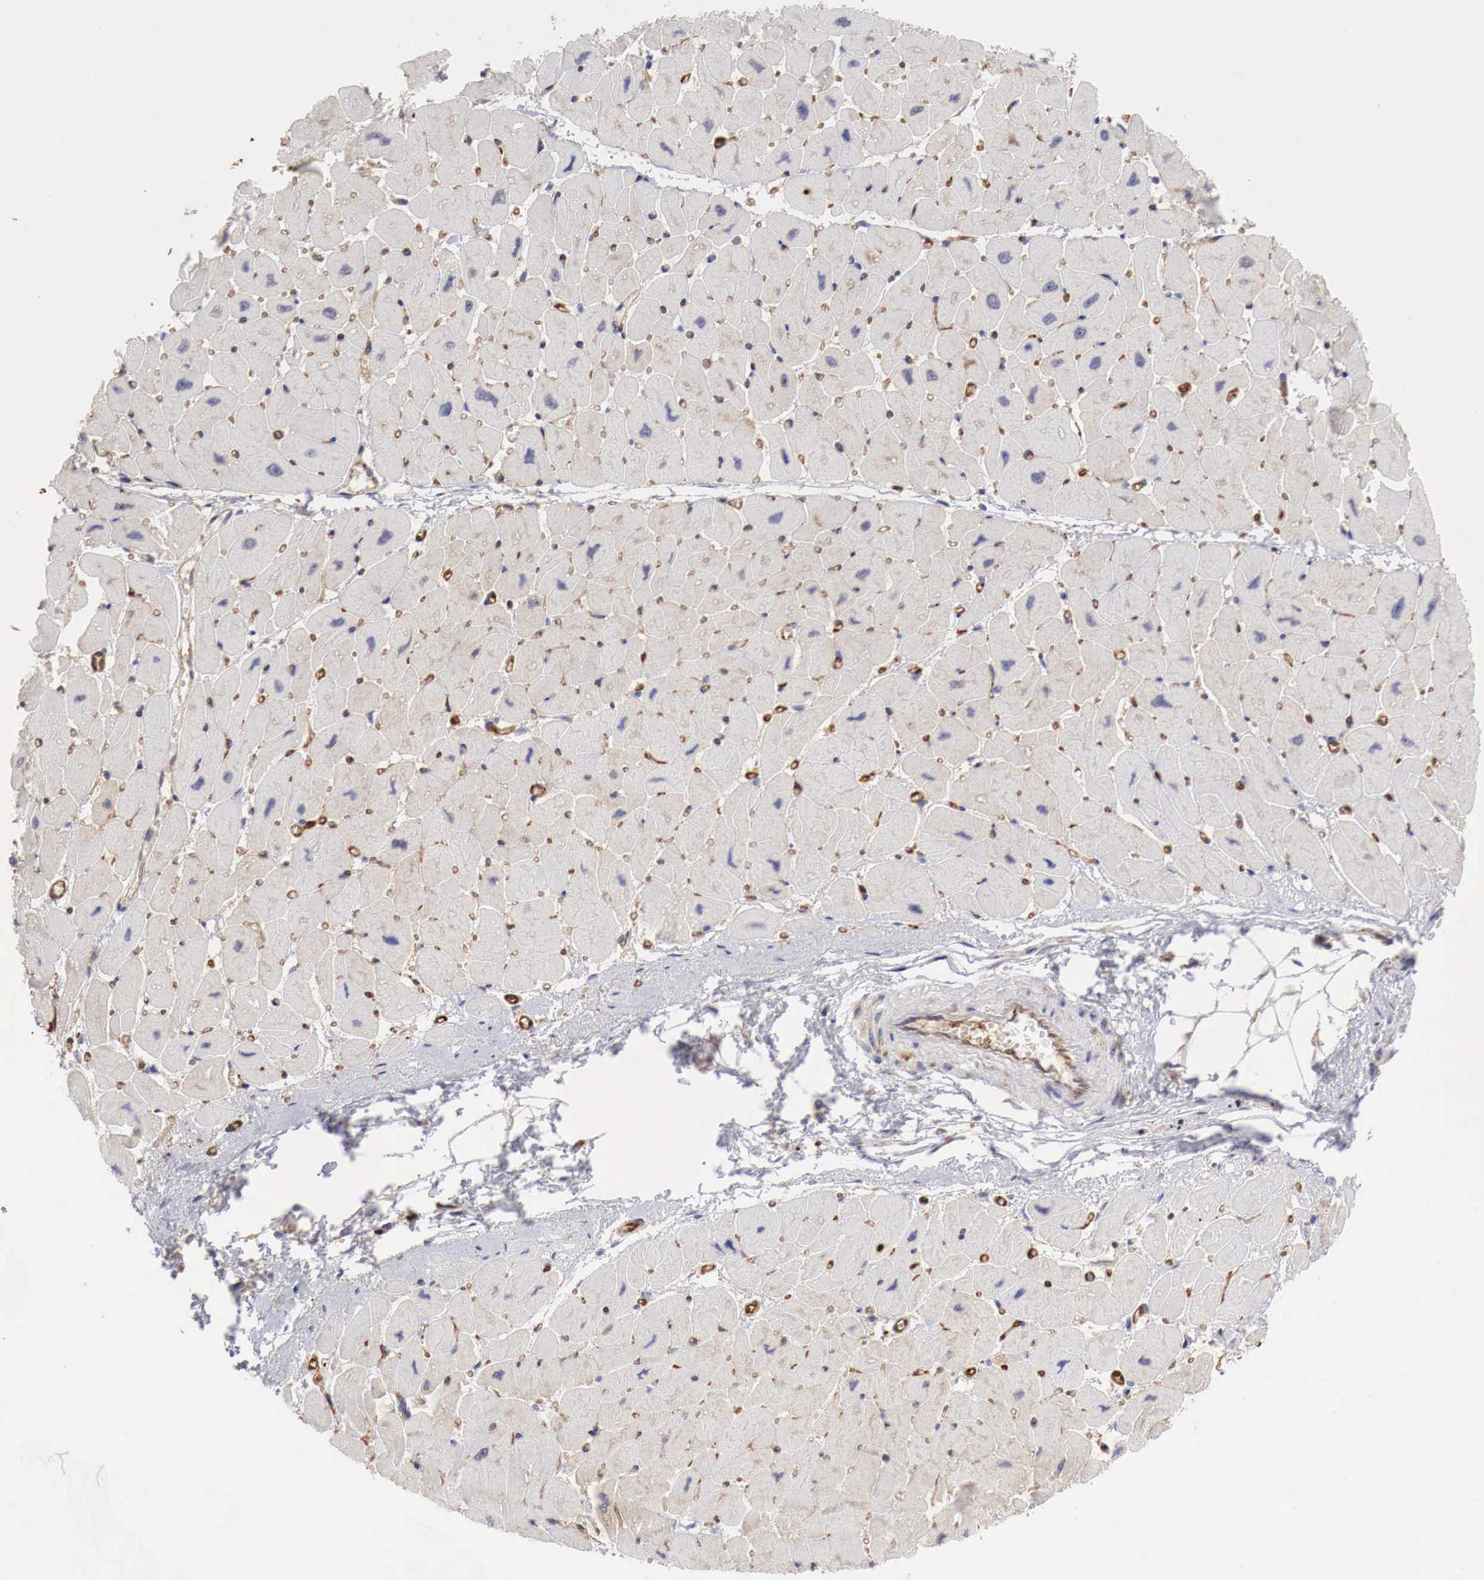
{"staining": {"intensity": "negative", "quantity": "none", "location": "none"}, "tissue": "heart muscle", "cell_type": "Cardiomyocytes", "image_type": "normal", "snomed": [{"axis": "morphology", "description": "Normal tissue, NOS"}, {"axis": "topography", "description": "Heart"}], "caption": "DAB immunohistochemical staining of benign heart muscle reveals no significant staining in cardiomyocytes. The staining is performed using DAB brown chromogen with nuclei counter-stained in using hematoxylin.", "gene": "MSN", "patient": {"sex": "female", "age": 54}}